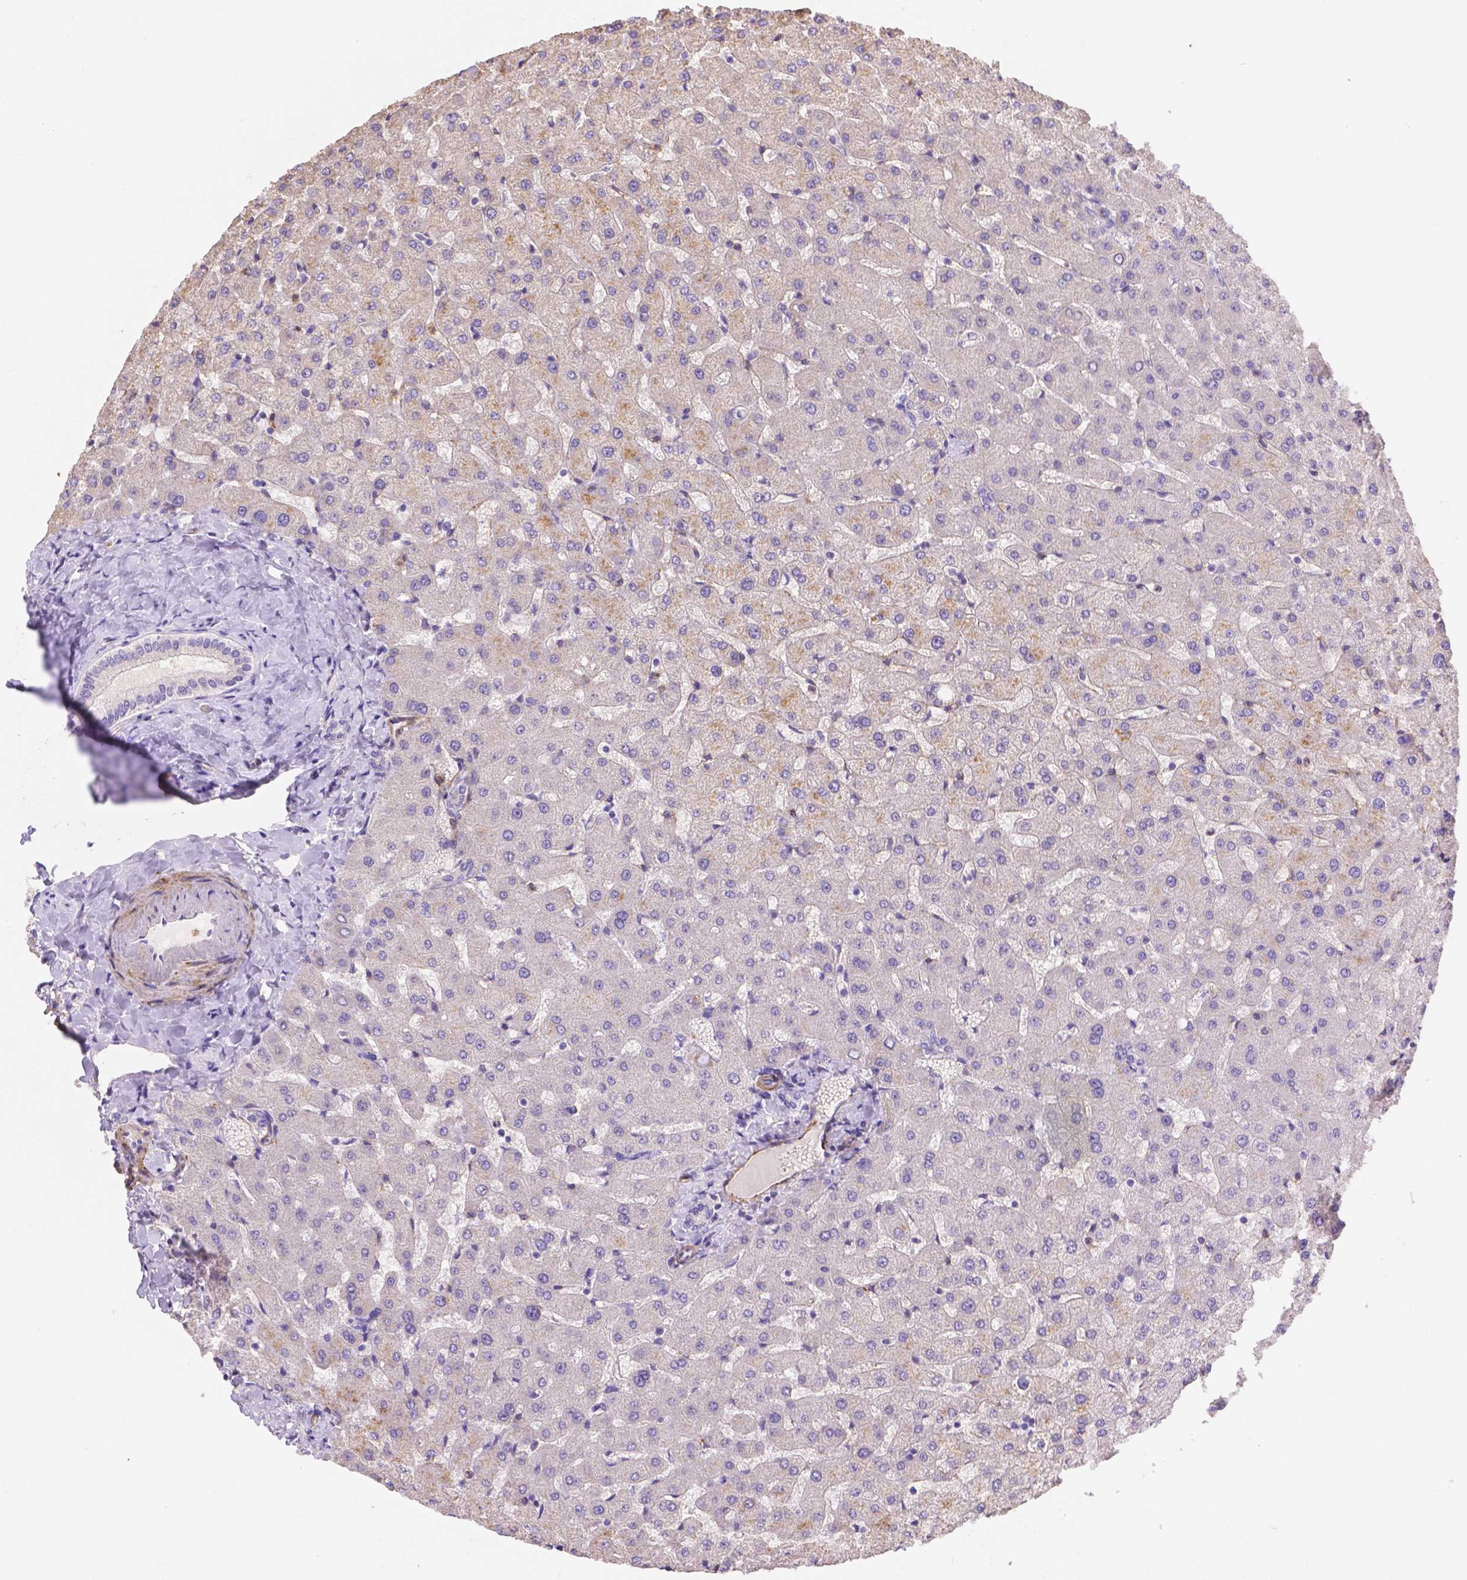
{"staining": {"intensity": "negative", "quantity": "none", "location": "none"}, "tissue": "liver", "cell_type": "Cholangiocytes", "image_type": "normal", "snomed": [{"axis": "morphology", "description": "Normal tissue, NOS"}, {"axis": "topography", "description": "Liver"}], "caption": "Cholangiocytes show no significant protein expression in unremarkable liver. (DAB IHC, high magnification).", "gene": "NXPE2", "patient": {"sex": "female", "age": 50}}